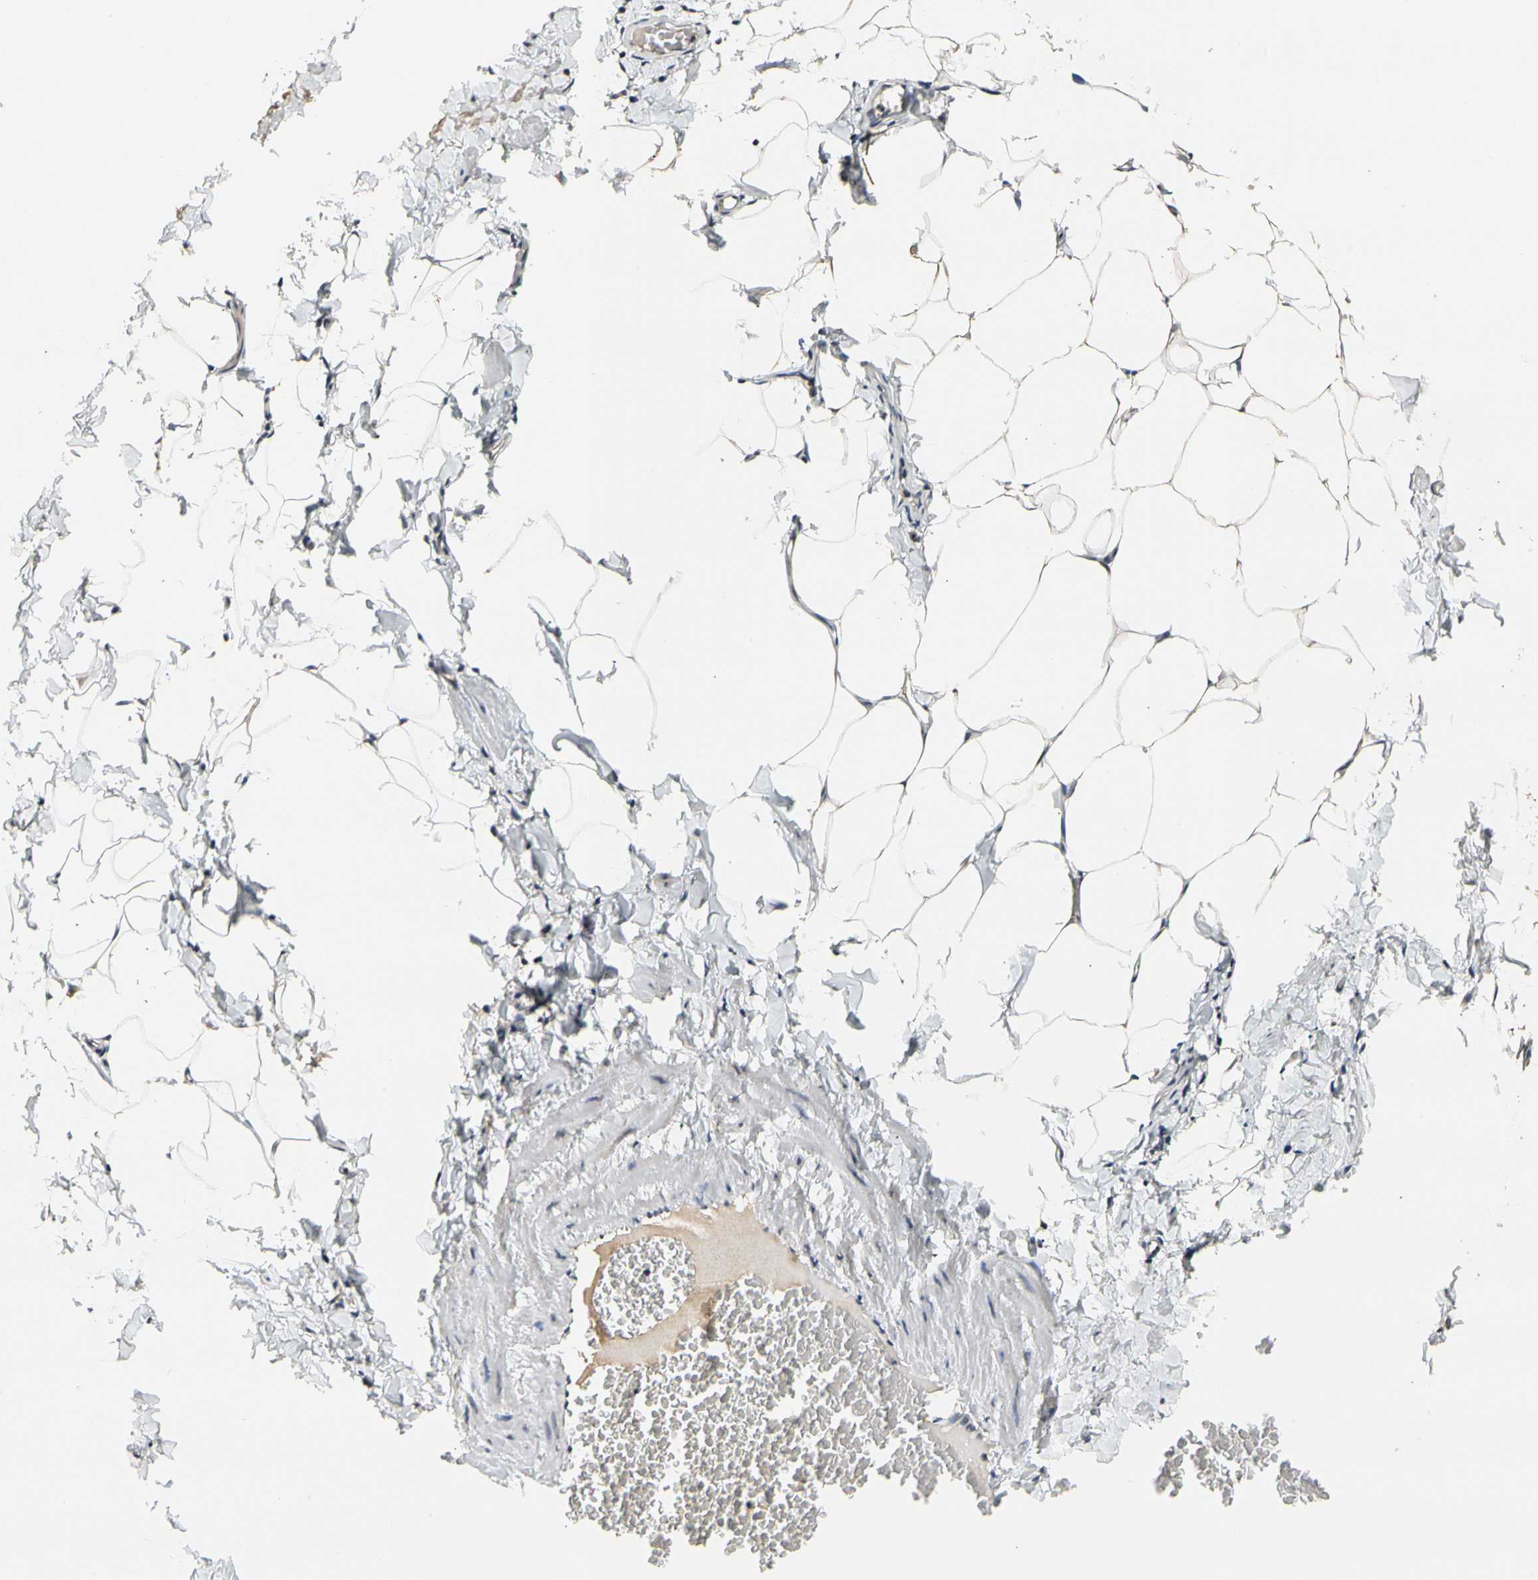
{"staining": {"intensity": "weak", "quantity": "25%-75%", "location": "cytoplasmic/membranous"}, "tissue": "adipose tissue", "cell_type": "Adipocytes", "image_type": "normal", "snomed": [{"axis": "morphology", "description": "Normal tissue, NOS"}, {"axis": "topography", "description": "Vascular tissue"}], "caption": "Protein analysis of normal adipose tissue displays weak cytoplasmic/membranous staining in about 25%-75% of adipocytes.", "gene": "SOX30", "patient": {"sex": "male", "age": 41}}